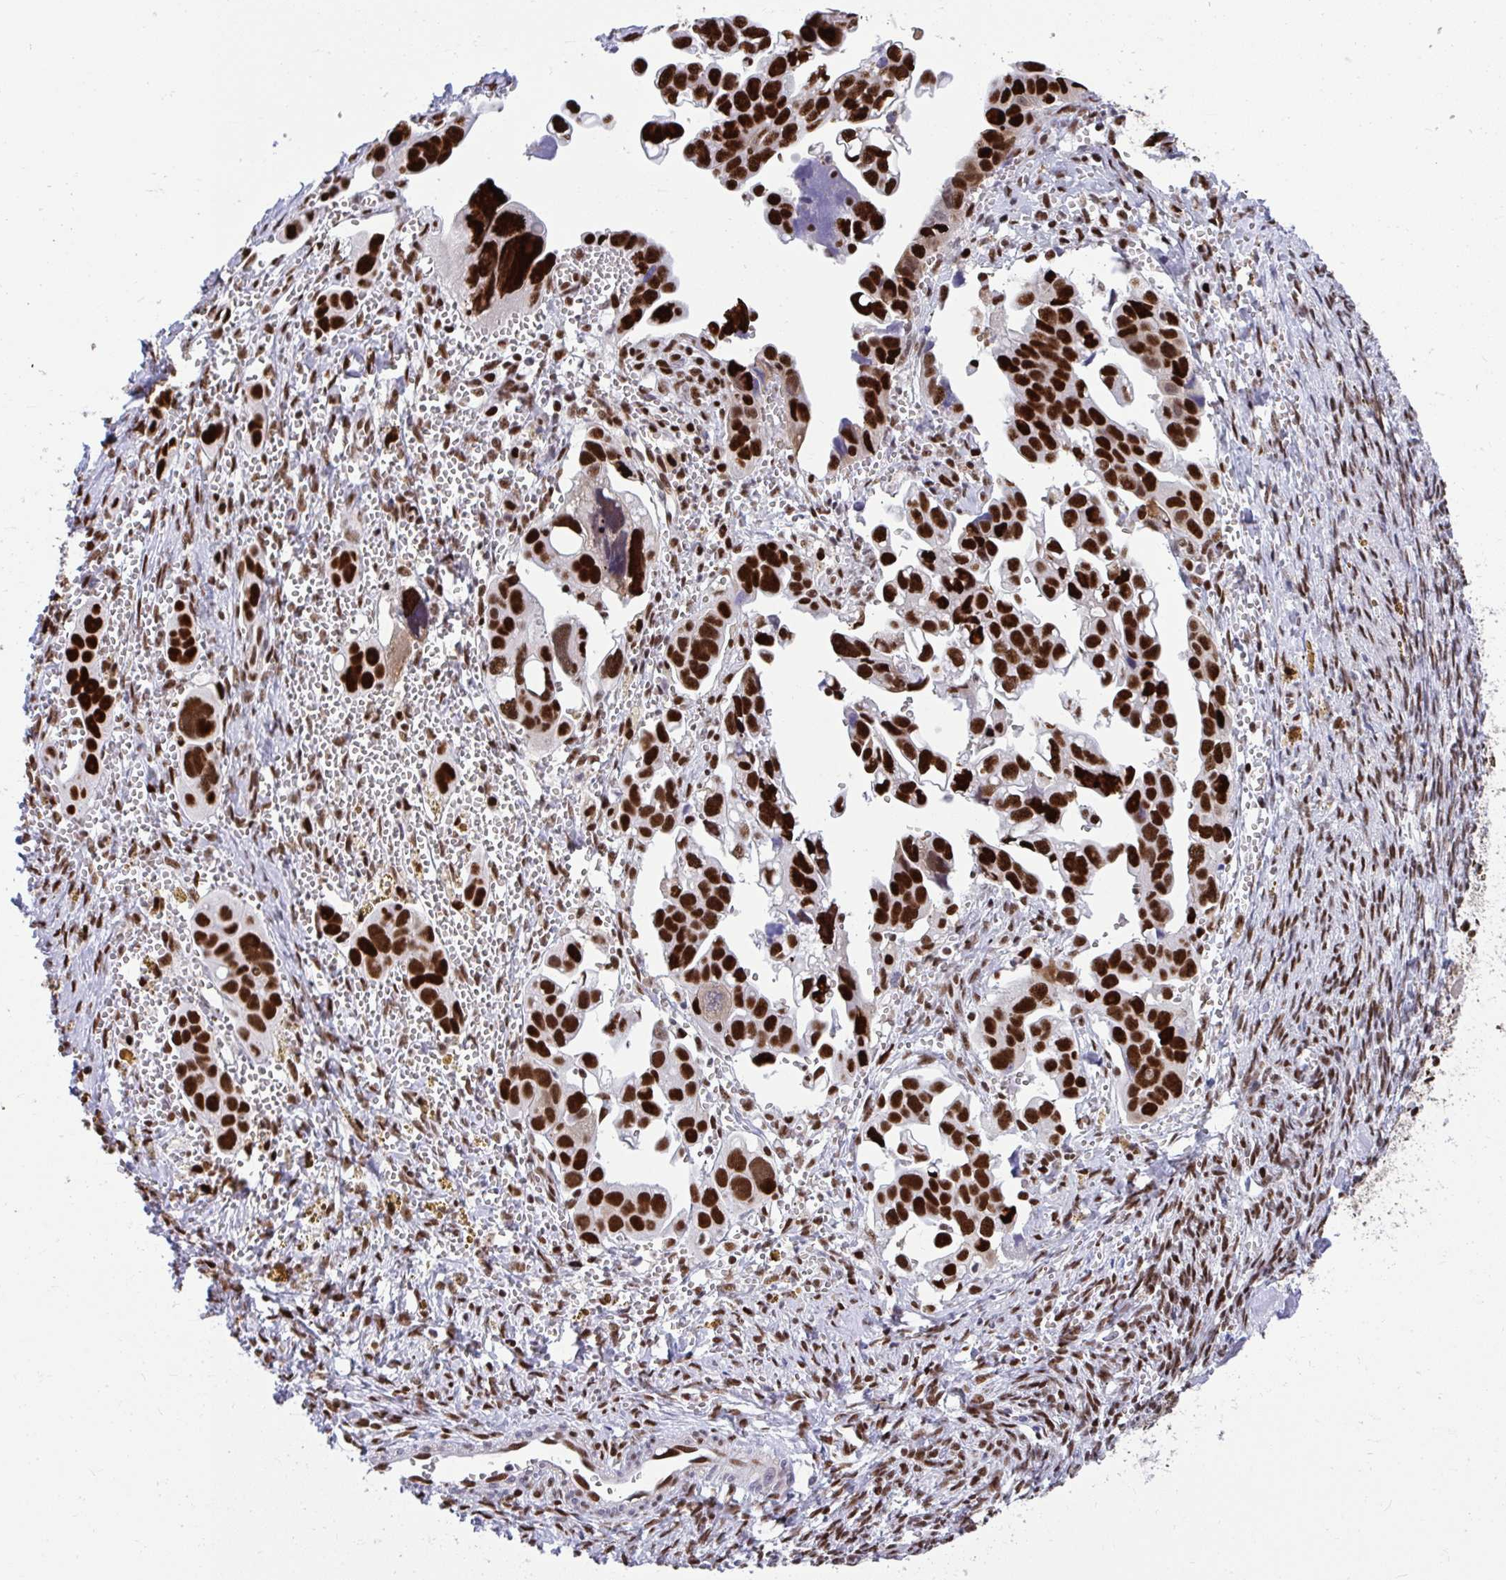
{"staining": {"intensity": "strong", "quantity": ">75%", "location": "nuclear"}, "tissue": "ovarian cancer", "cell_type": "Tumor cells", "image_type": "cancer", "snomed": [{"axis": "morphology", "description": "Cystadenocarcinoma, serous, NOS"}, {"axis": "topography", "description": "Ovary"}], "caption": "Immunohistochemical staining of ovarian cancer reveals high levels of strong nuclear protein staining in about >75% of tumor cells.", "gene": "SLC35C2", "patient": {"sex": "female", "age": 59}}